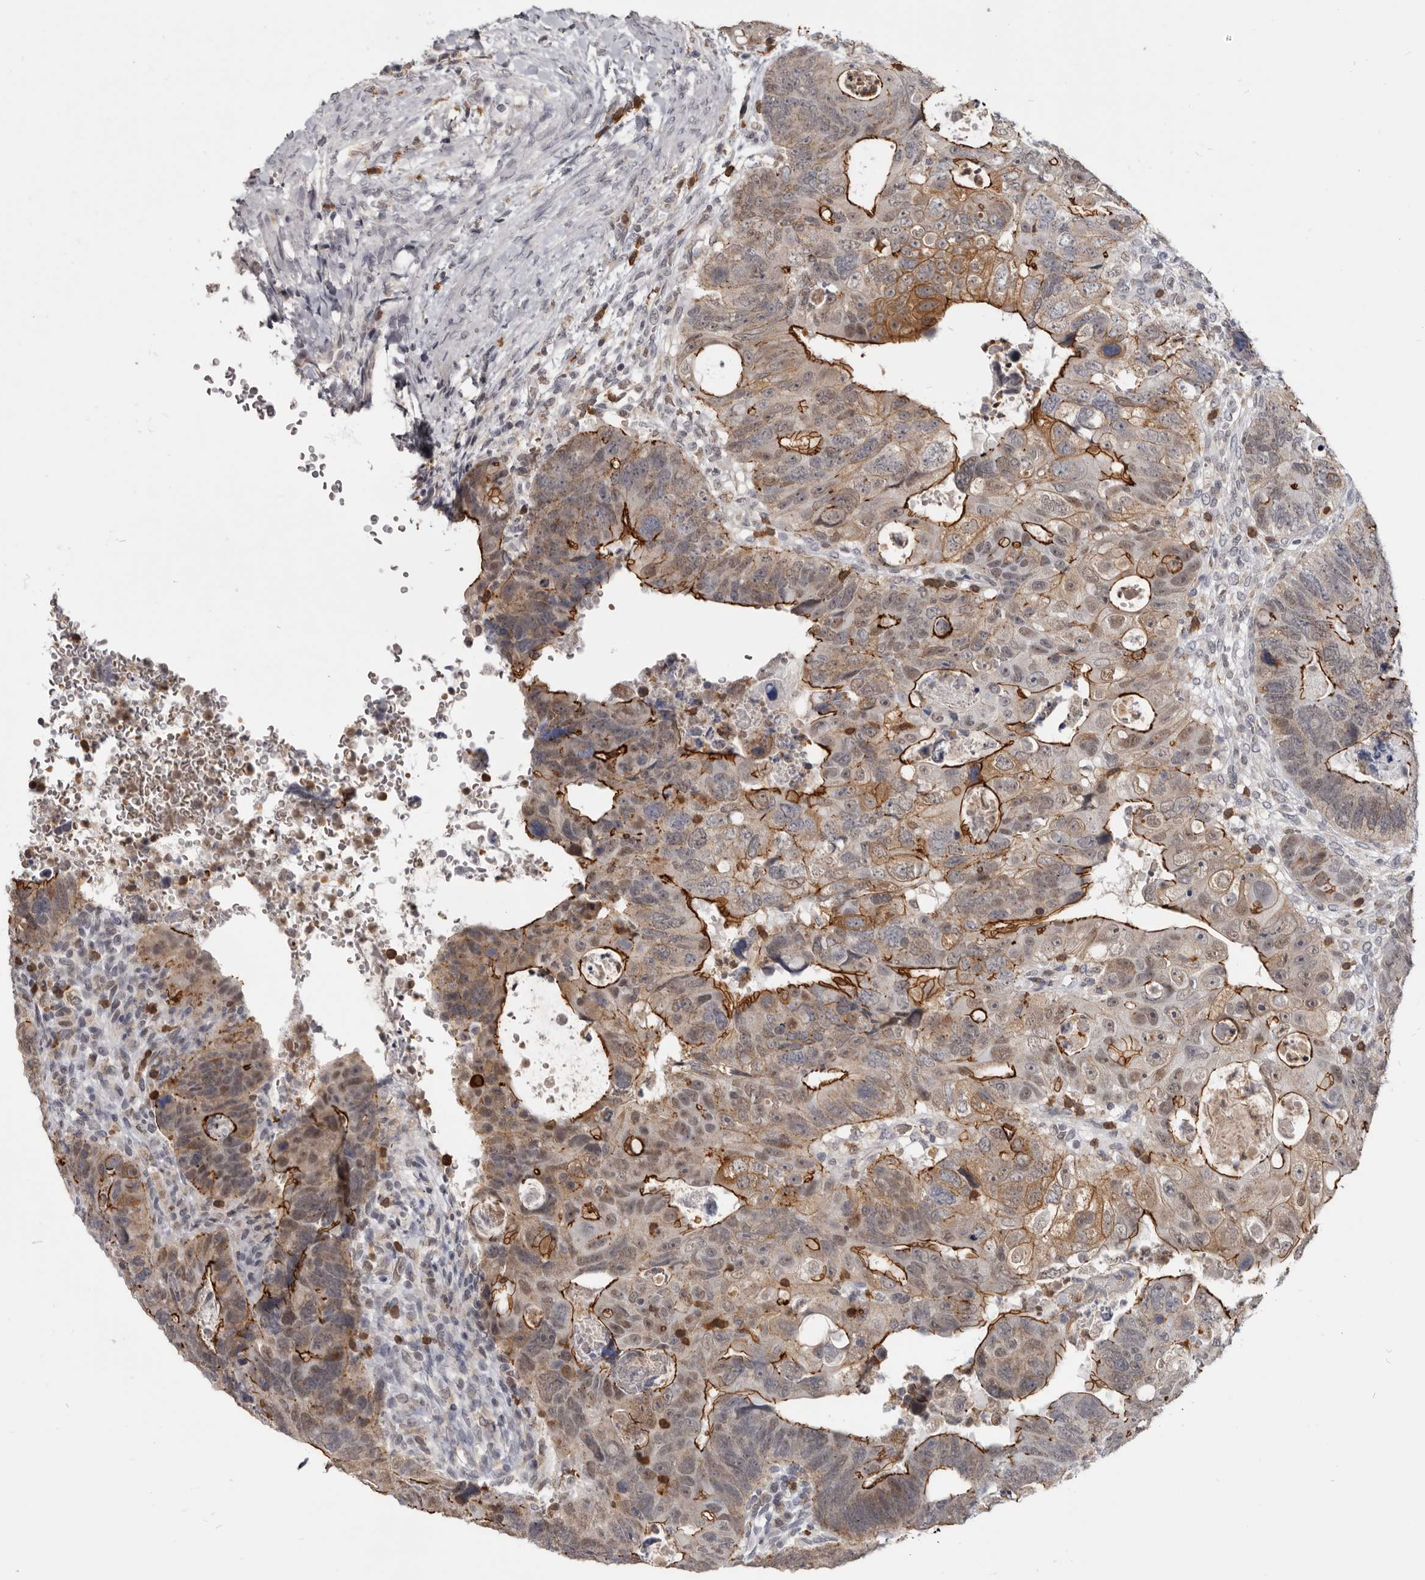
{"staining": {"intensity": "moderate", "quantity": "25%-75%", "location": "cytoplasmic/membranous,nuclear"}, "tissue": "colorectal cancer", "cell_type": "Tumor cells", "image_type": "cancer", "snomed": [{"axis": "morphology", "description": "Adenocarcinoma, NOS"}, {"axis": "topography", "description": "Rectum"}], "caption": "Protein staining of colorectal cancer tissue shows moderate cytoplasmic/membranous and nuclear staining in approximately 25%-75% of tumor cells. (brown staining indicates protein expression, while blue staining denotes nuclei).", "gene": "CGN", "patient": {"sex": "male", "age": 59}}